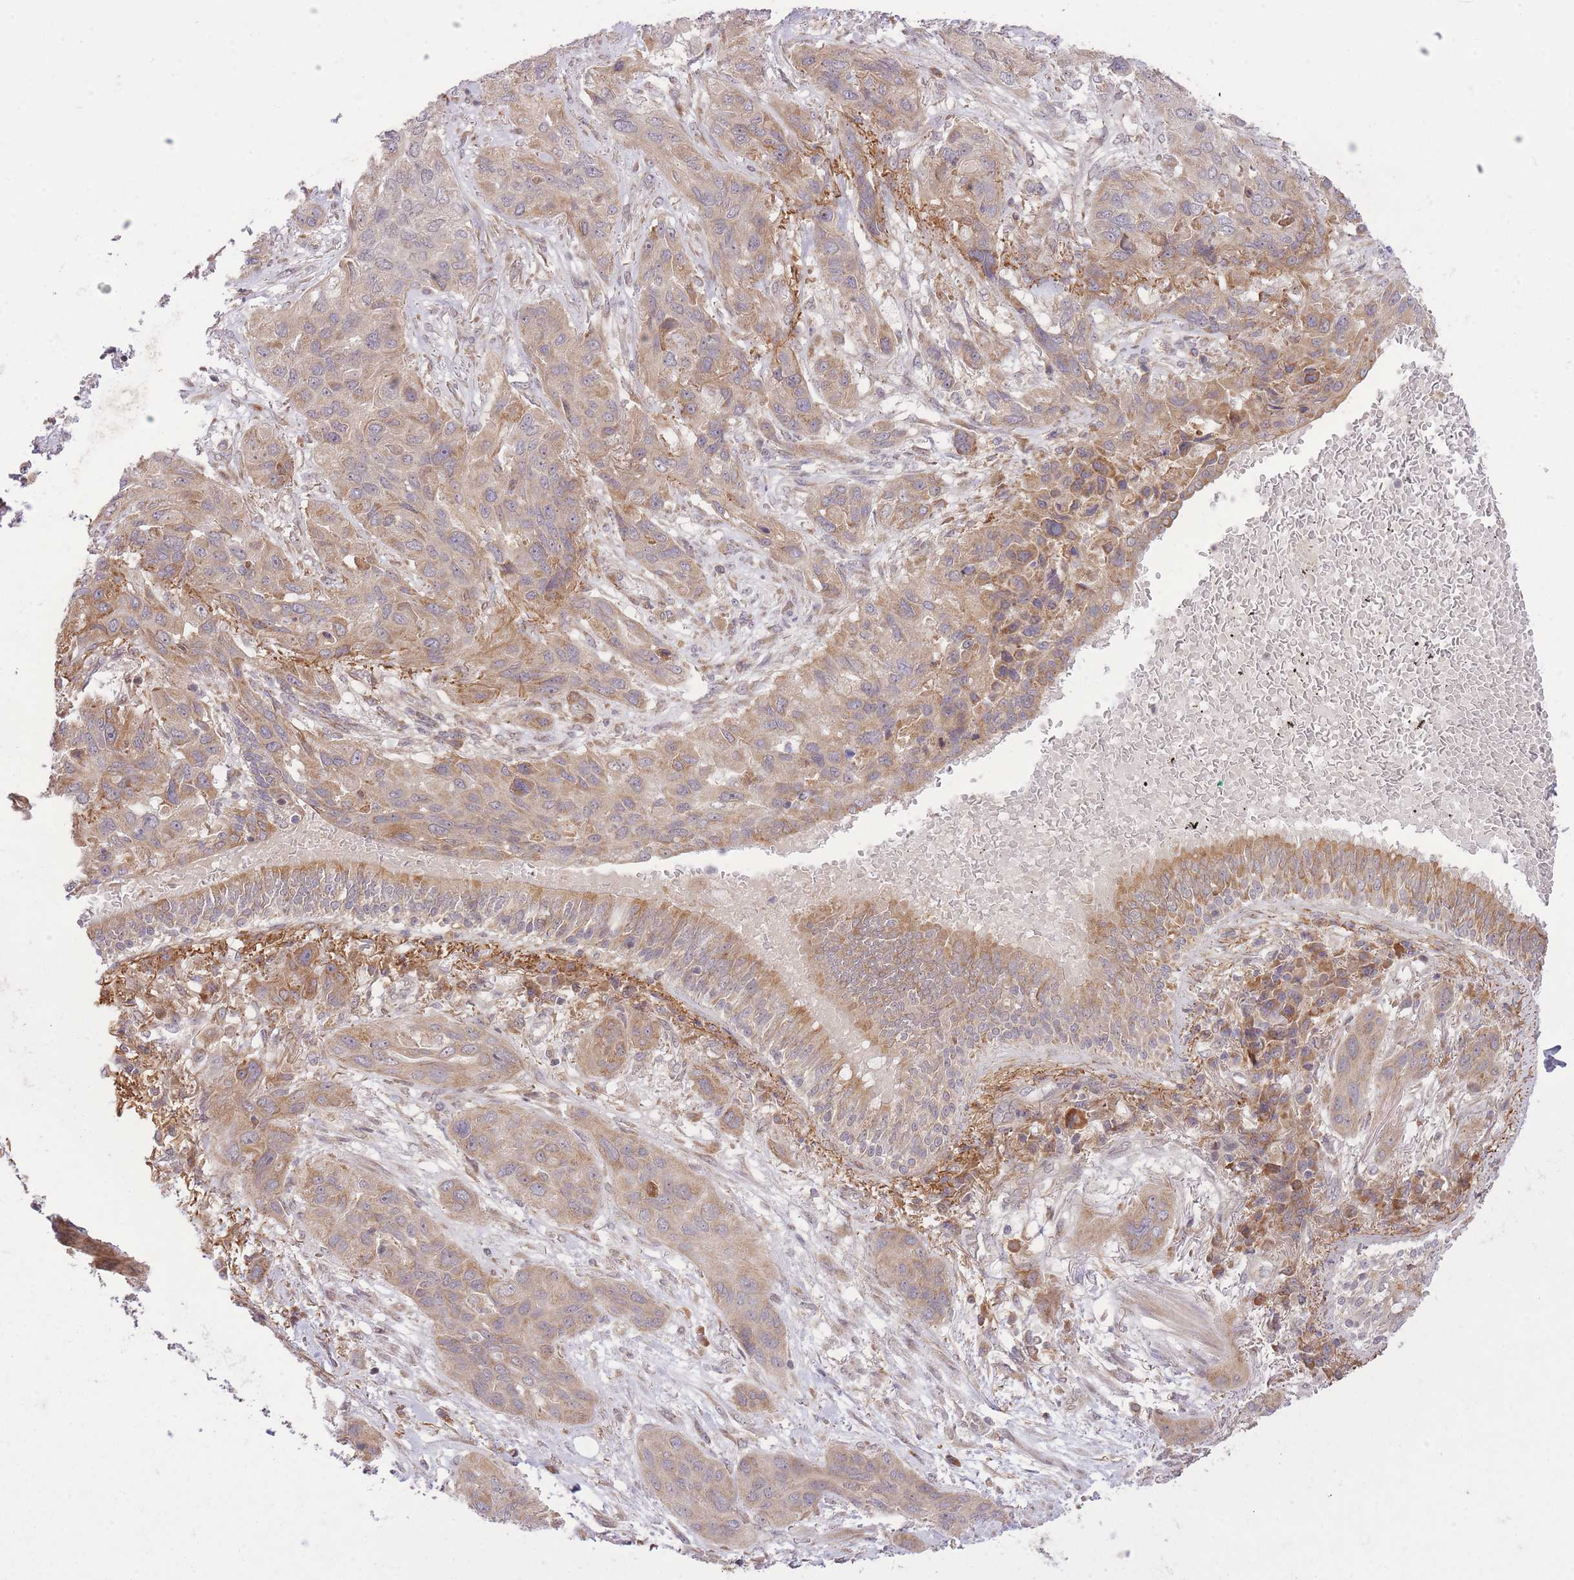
{"staining": {"intensity": "weak", "quantity": "25%-75%", "location": "cytoplasmic/membranous"}, "tissue": "lung cancer", "cell_type": "Tumor cells", "image_type": "cancer", "snomed": [{"axis": "morphology", "description": "Squamous cell carcinoma, NOS"}, {"axis": "topography", "description": "Lung"}], "caption": "Immunohistochemical staining of human lung cancer shows low levels of weak cytoplasmic/membranous staining in approximately 25%-75% of tumor cells. The staining was performed using DAB (3,3'-diaminobenzidine) to visualize the protein expression in brown, while the nuclei were stained in blue with hematoxylin (Magnification: 20x).", "gene": "ZNF391", "patient": {"sex": "female", "age": 70}}